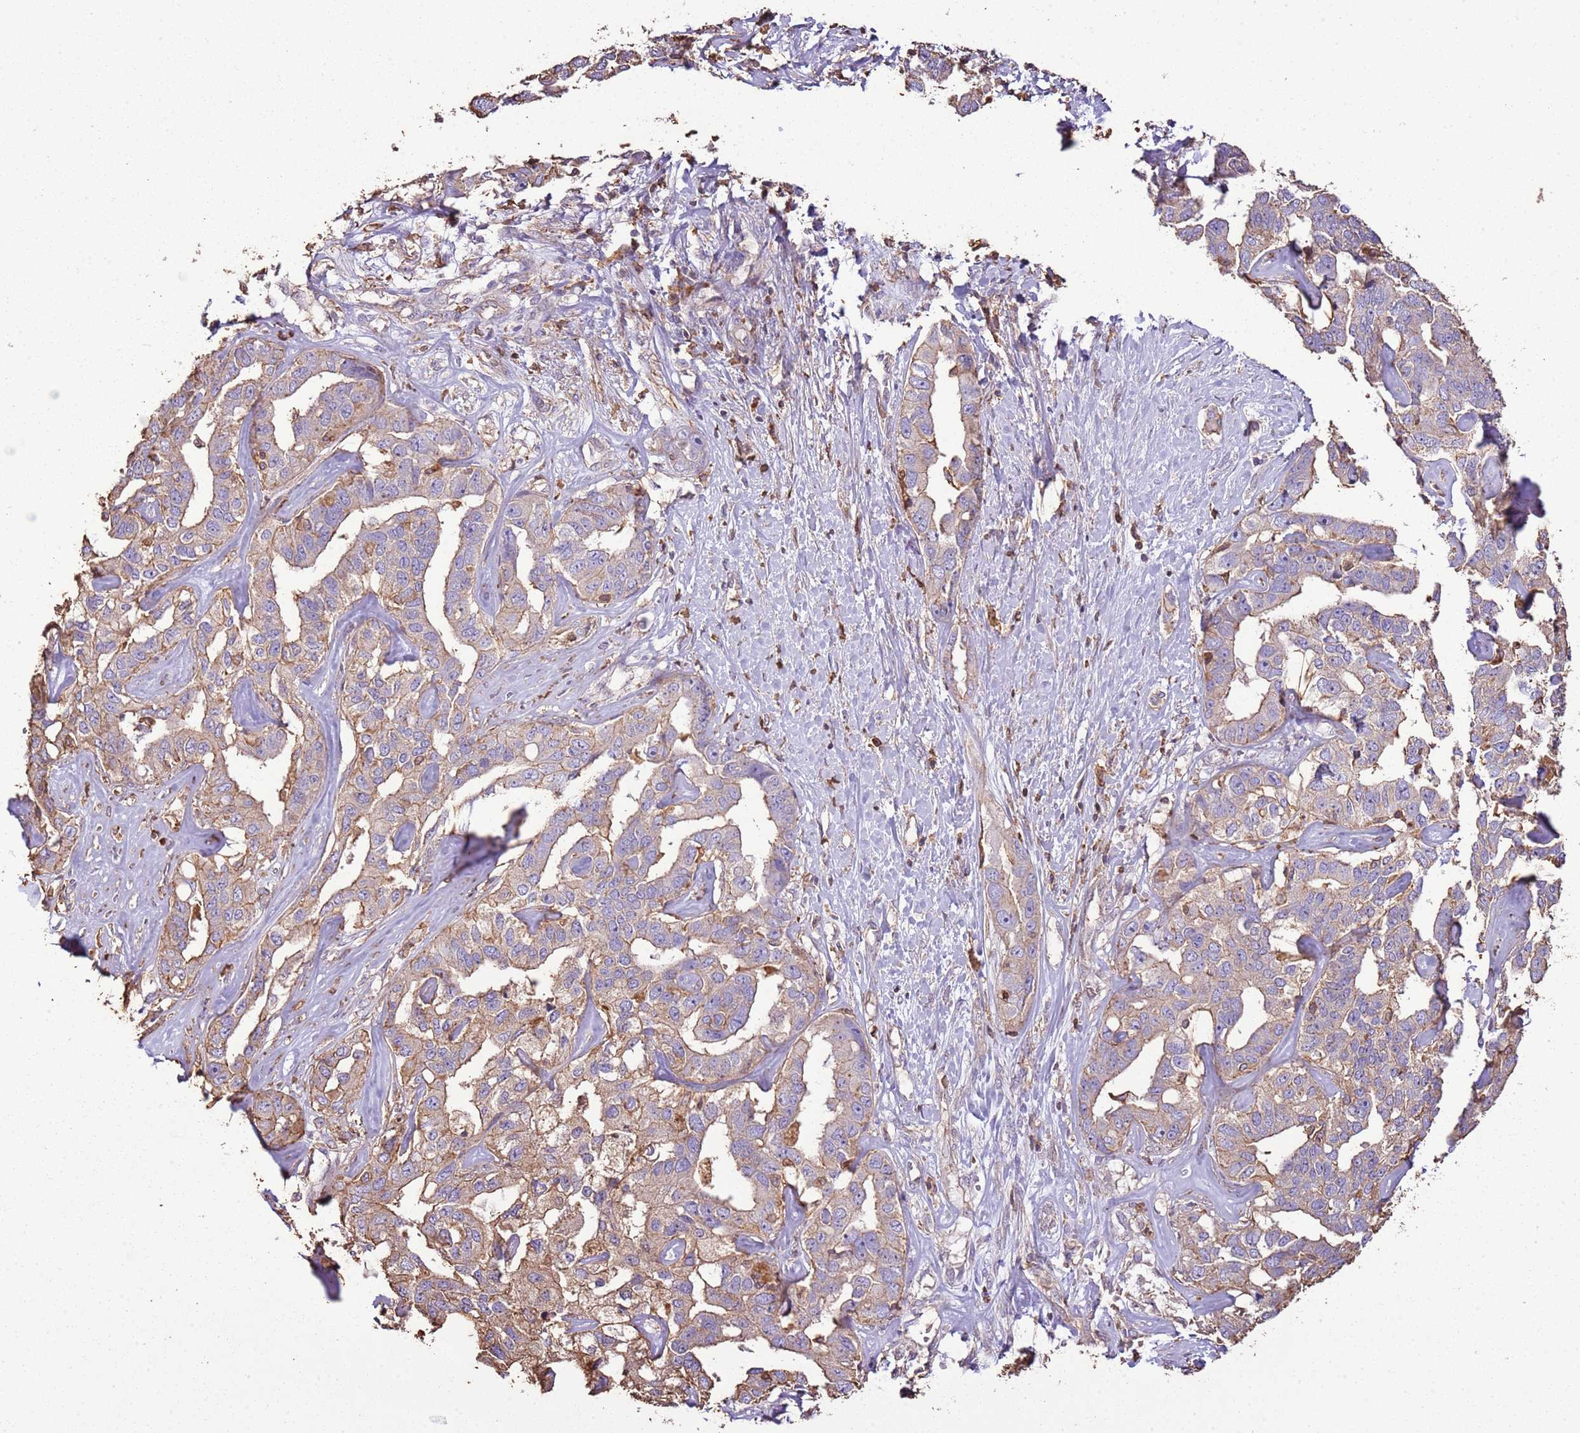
{"staining": {"intensity": "moderate", "quantity": "25%-75%", "location": "cytoplasmic/membranous"}, "tissue": "liver cancer", "cell_type": "Tumor cells", "image_type": "cancer", "snomed": [{"axis": "morphology", "description": "Cholangiocarcinoma"}, {"axis": "topography", "description": "Liver"}], "caption": "Moderate cytoplasmic/membranous protein positivity is seen in approximately 25%-75% of tumor cells in liver cancer (cholangiocarcinoma). (DAB (3,3'-diaminobenzidine) = brown stain, brightfield microscopy at high magnification).", "gene": "ARL10", "patient": {"sex": "male", "age": 59}}